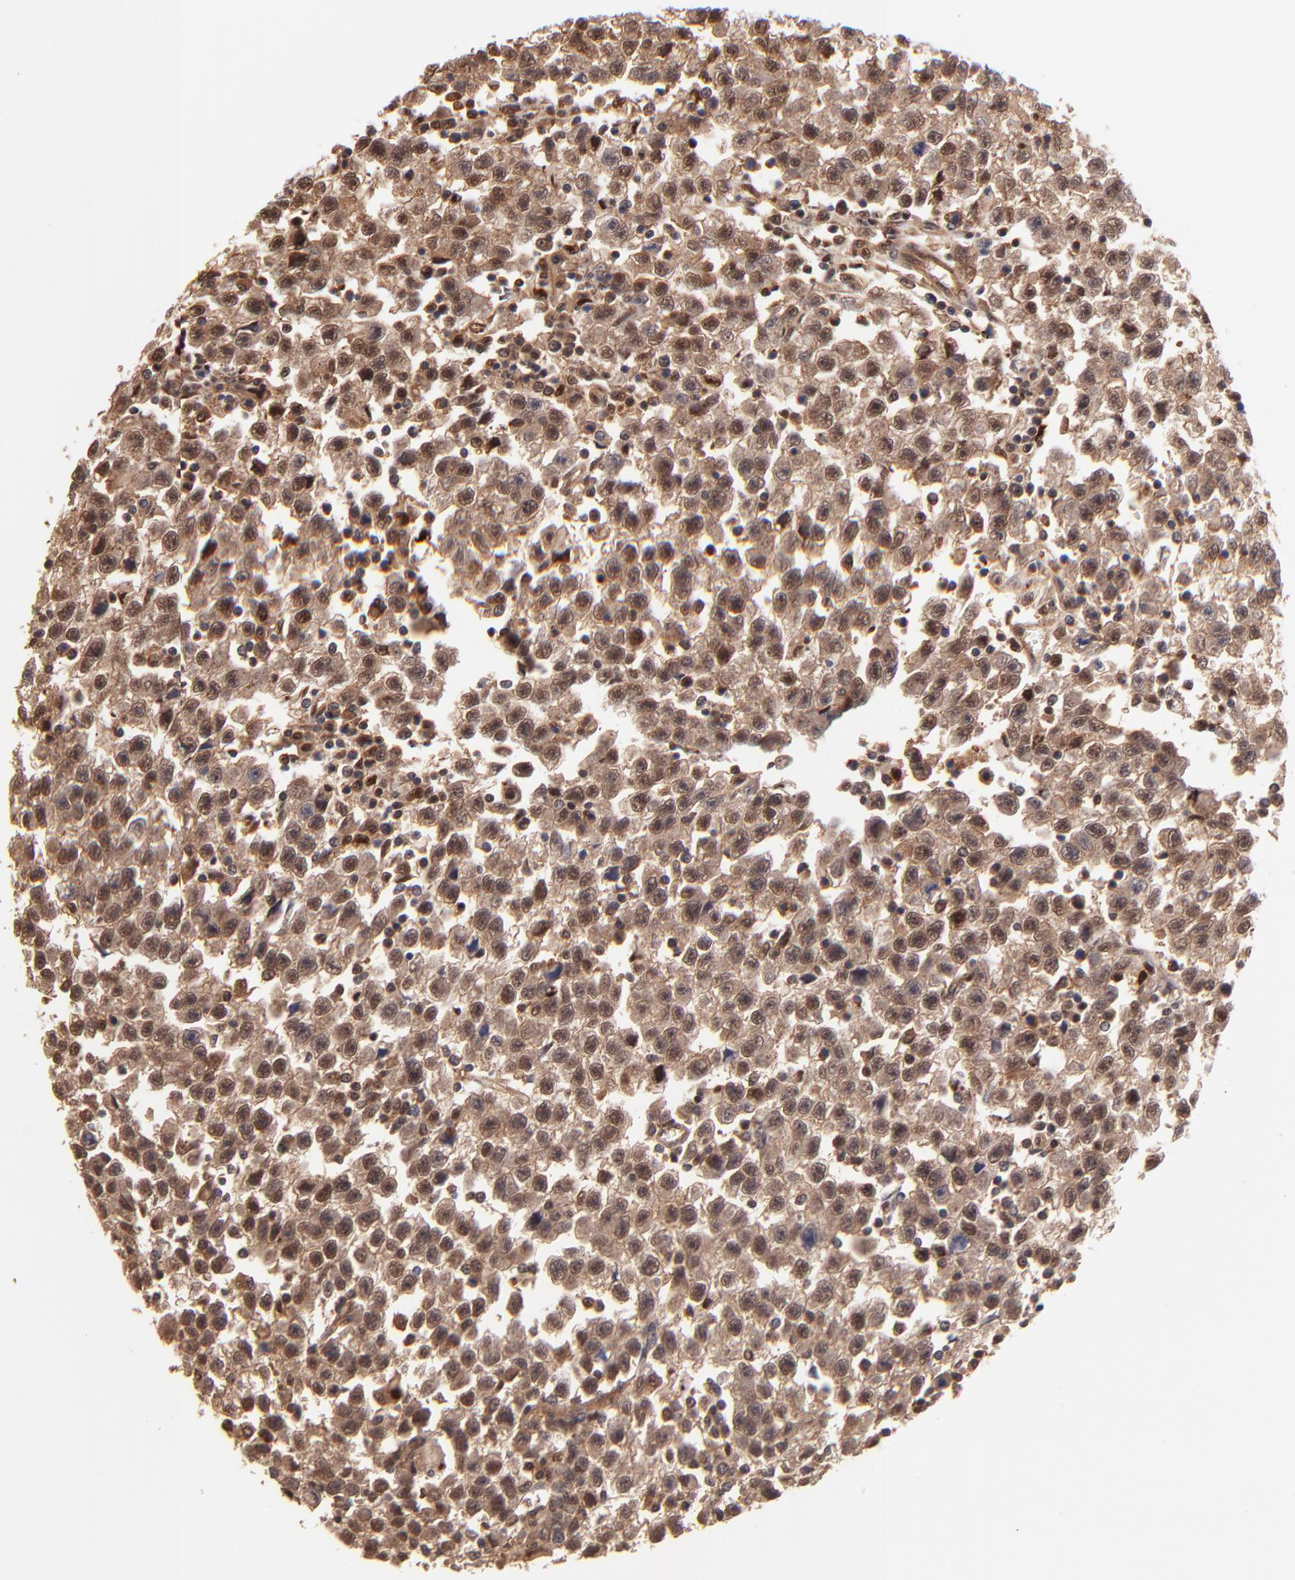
{"staining": {"intensity": "strong", "quantity": ">75%", "location": "nuclear"}, "tissue": "testis cancer", "cell_type": "Tumor cells", "image_type": "cancer", "snomed": [{"axis": "morphology", "description": "Seminoma, NOS"}, {"axis": "topography", "description": "Testis"}], "caption": "High-power microscopy captured an immunohistochemistry histopathology image of testis cancer (seminoma), revealing strong nuclear staining in about >75% of tumor cells. (DAB (3,3'-diaminobenzidine) IHC, brown staining for protein, blue staining for nuclei).", "gene": "PSMA6", "patient": {"sex": "male", "age": 35}}